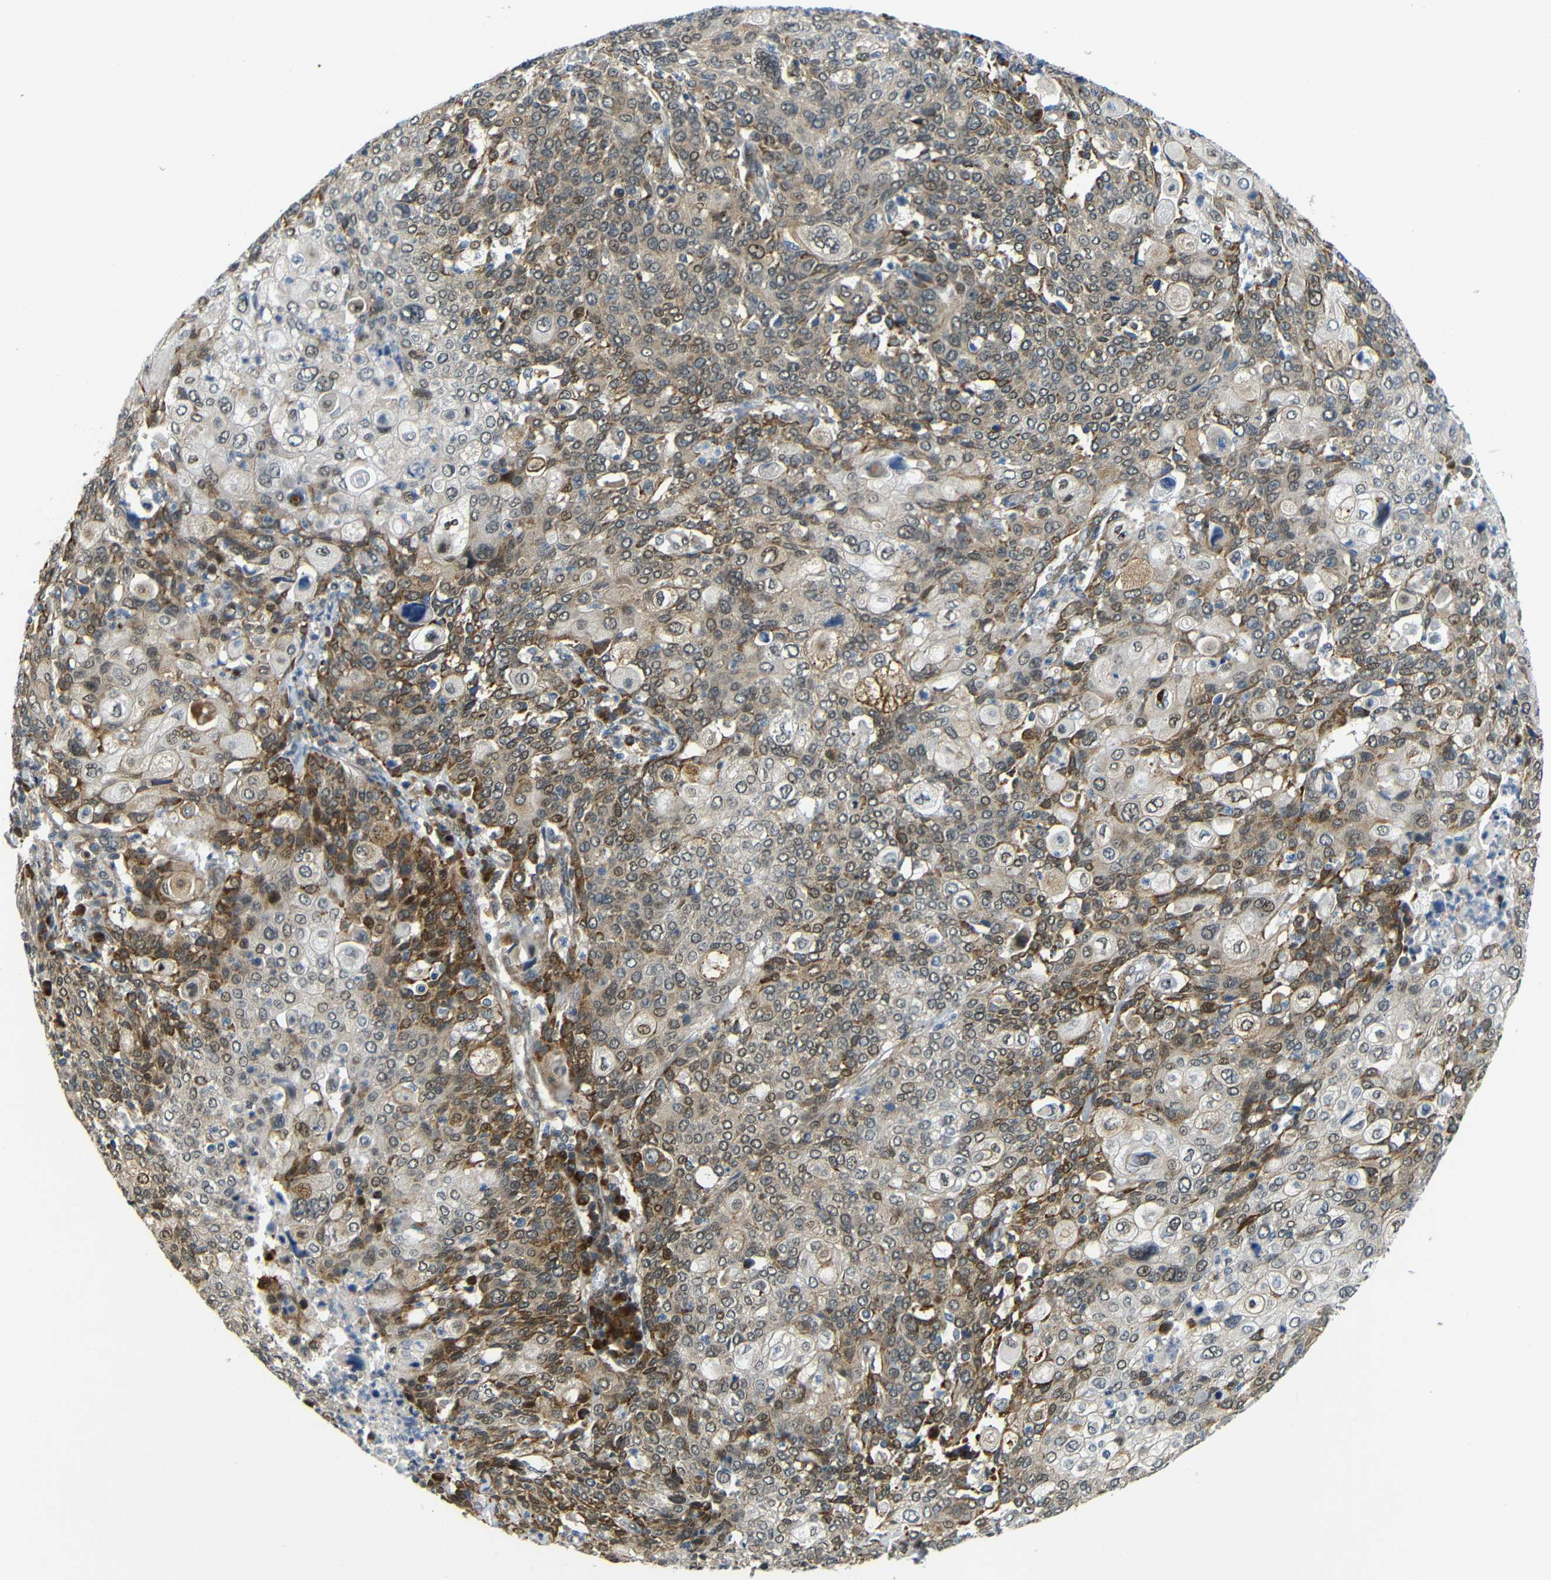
{"staining": {"intensity": "moderate", "quantity": "25%-75%", "location": "cytoplasmic/membranous,nuclear"}, "tissue": "cervical cancer", "cell_type": "Tumor cells", "image_type": "cancer", "snomed": [{"axis": "morphology", "description": "Squamous cell carcinoma, NOS"}, {"axis": "topography", "description": "Cervix"}], "caption": "Moderate cytoplasmic/membranous and nuclear protein expression is identified in about 25%-75% of tumor cells in cervical cancer (squamous cell carcinoma).", "gene": "SYDE1", "patient": {"sex": "female", "age": 40}}